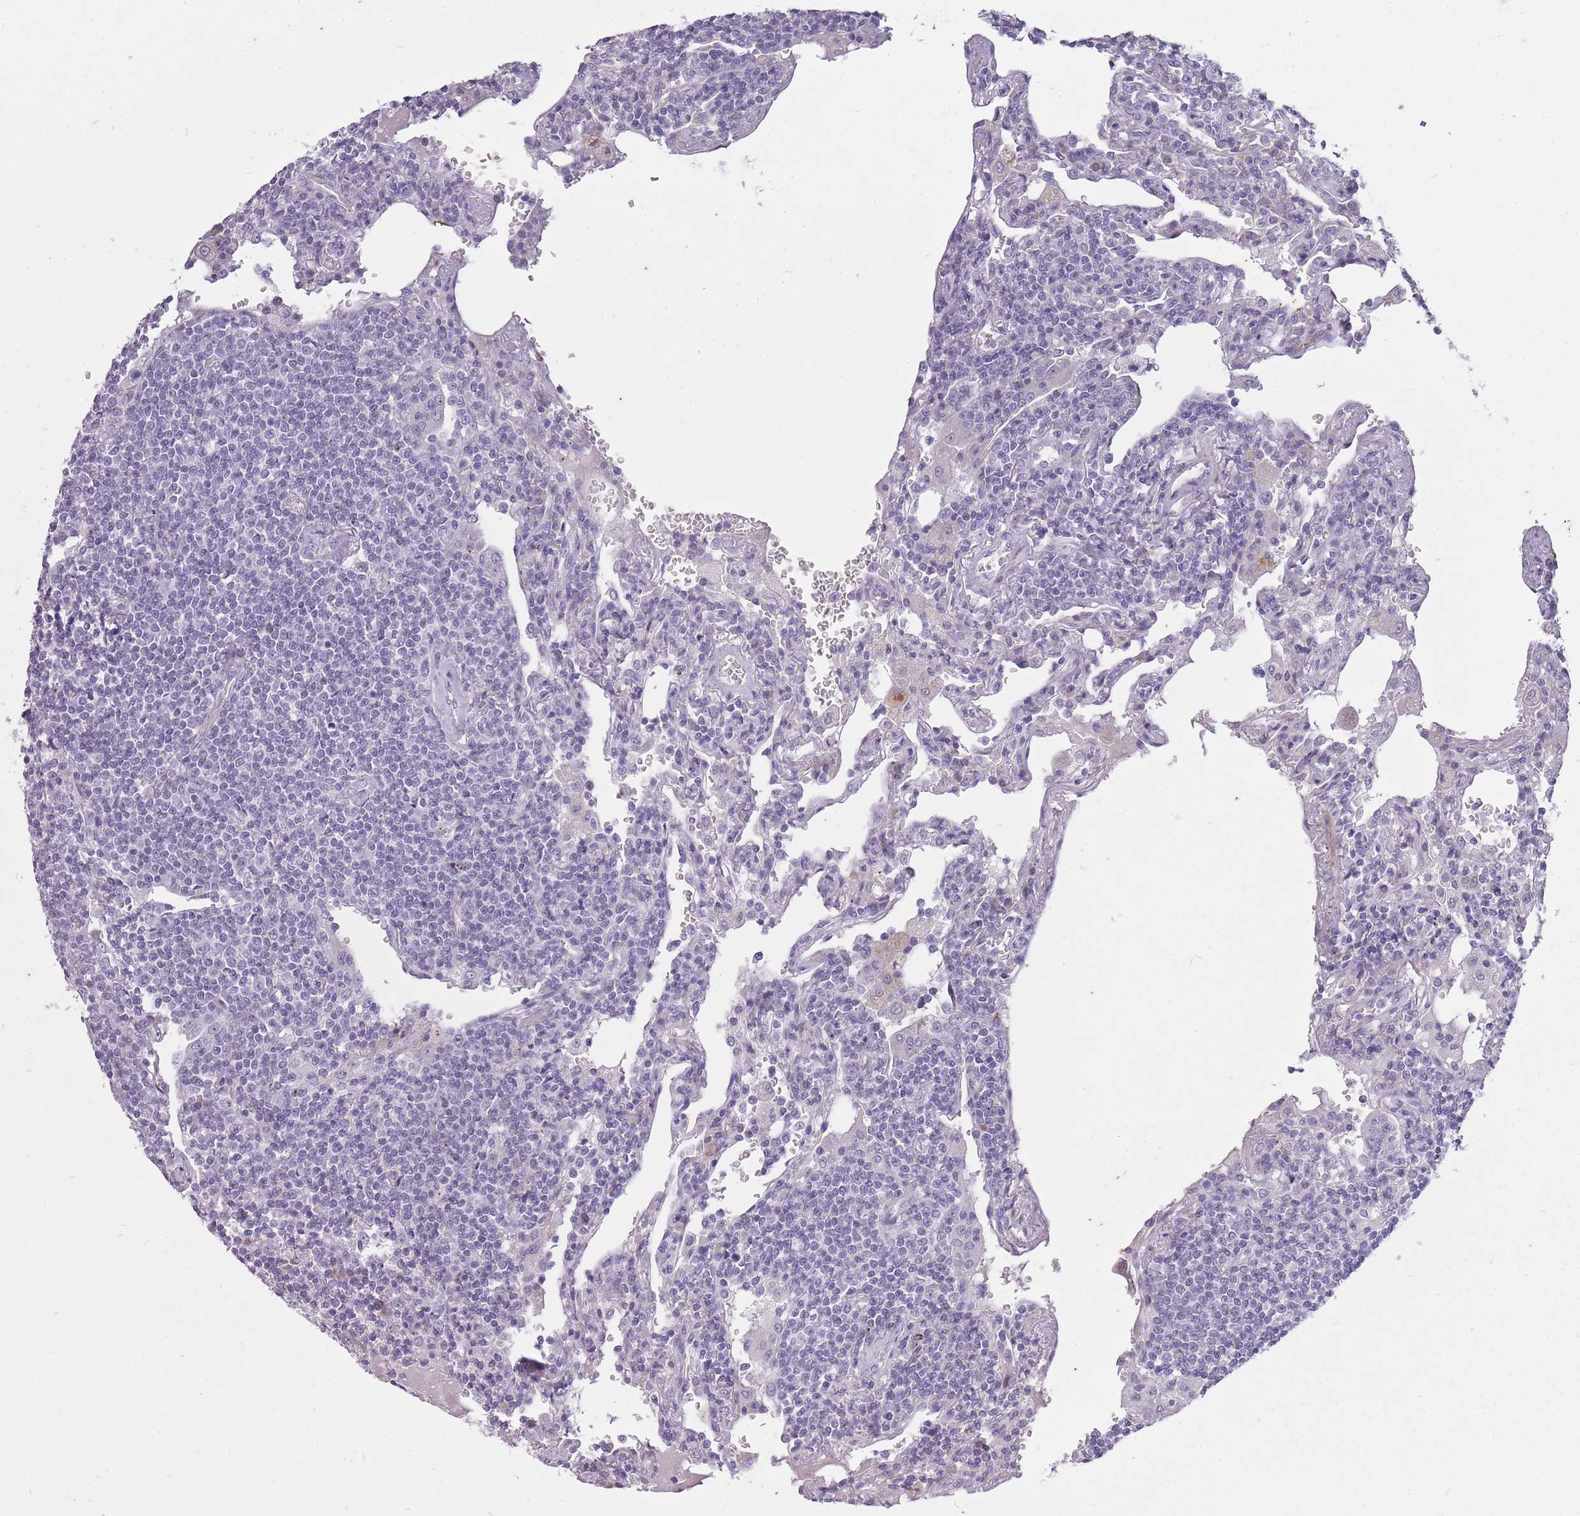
{"staining": {"intensity": "negative", "quantity": "none", "location": "none"}, "tissue": "lymphoma", "cell_type": "Tumor cells", "image_type": "cancer", "snomed": [{"axis": "morphology", "description": "Malignant lymphoma, non-Hodgkin's type, Low grade"}, {"axis": "topography", "description": "Lung"}], "caption": "IHC of human malignant lymphoma, non-Hodgkin's type (low-grade) demonstrates no staining in tumor cells.", "gene": "CNTNAP3", "patient": {"sex": "female", "age": 71}}